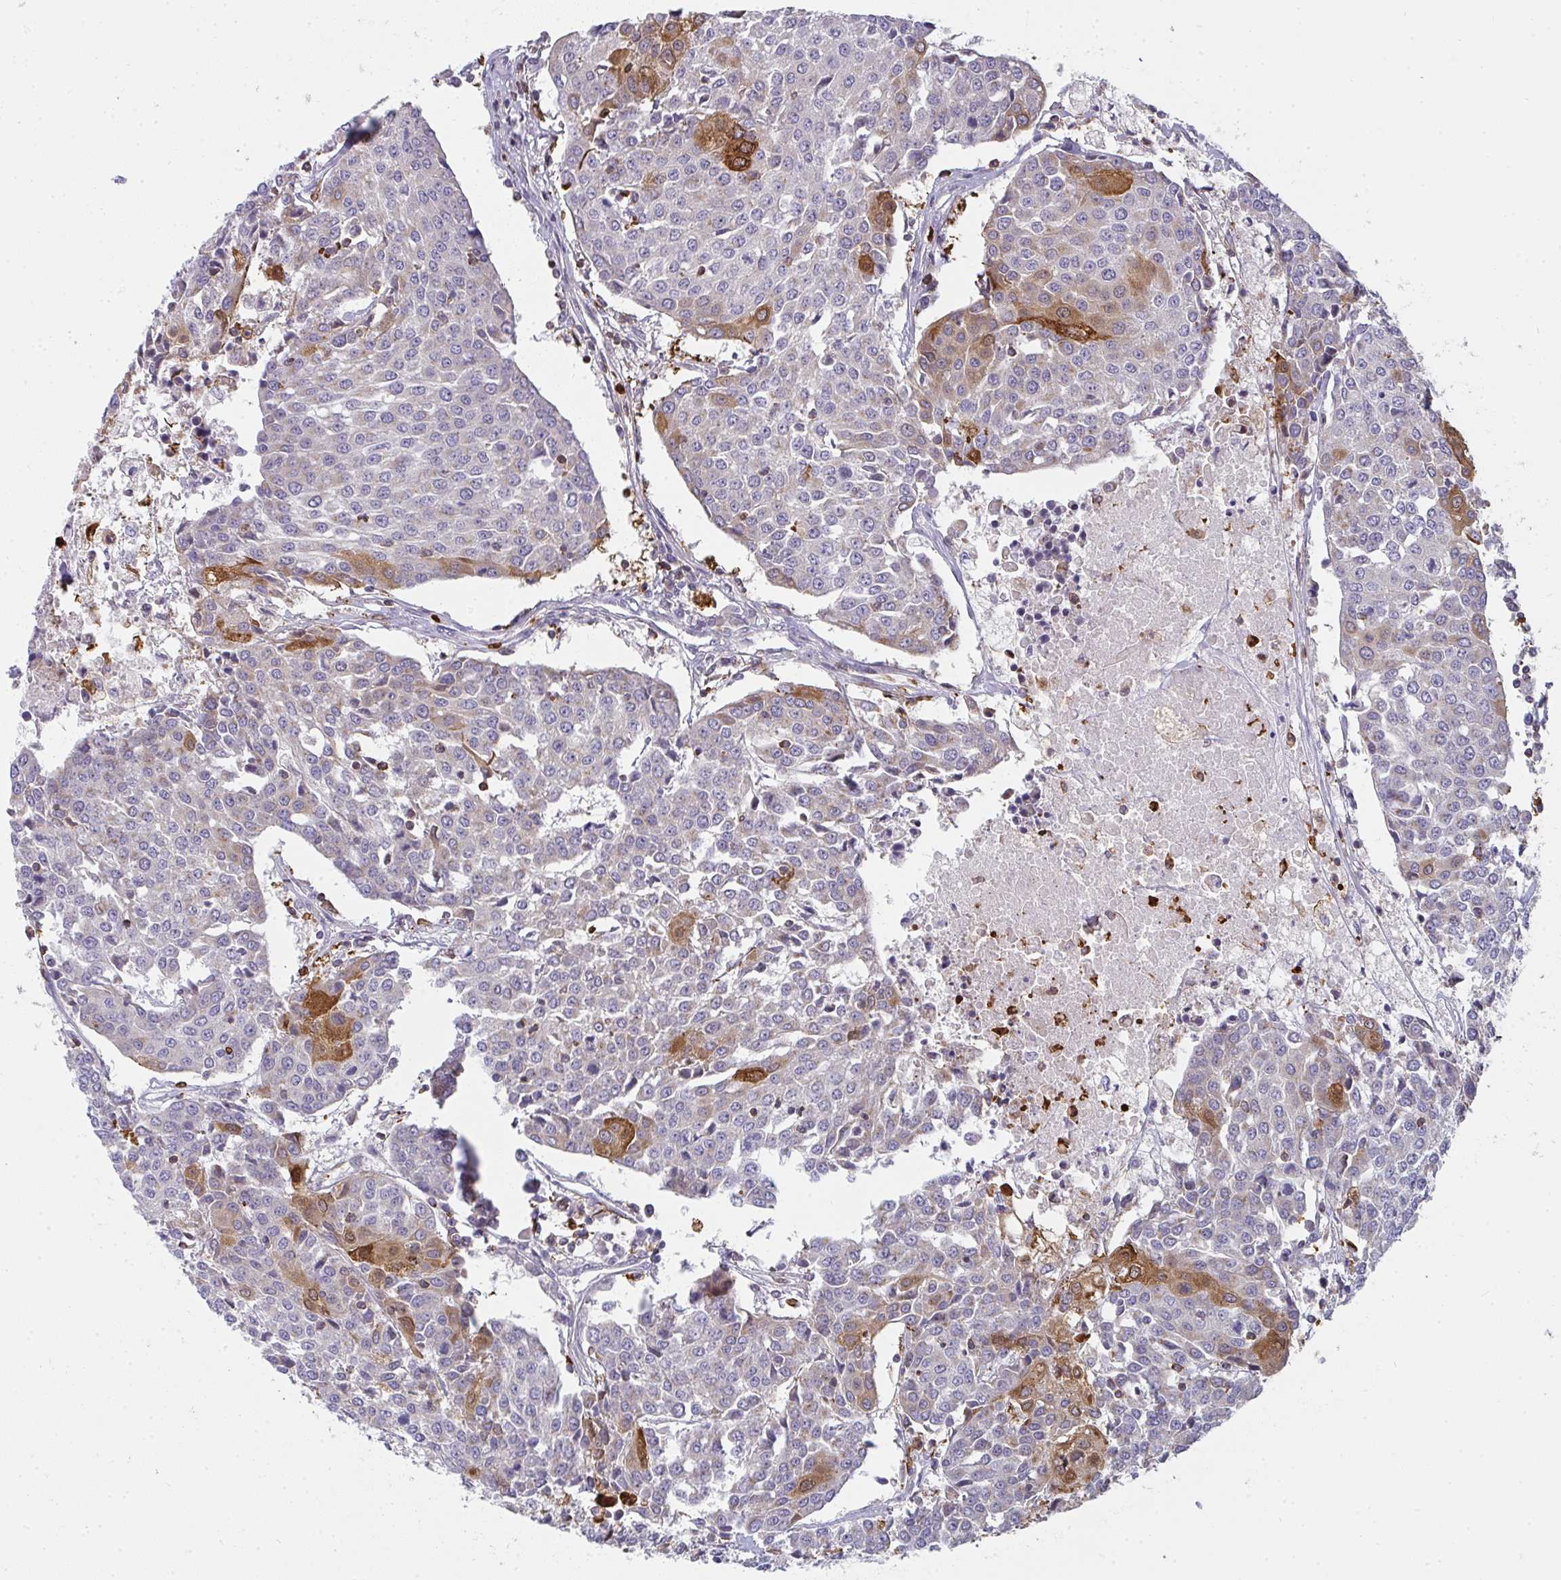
{"staining": {"intensity": "moderate", "quantity": "<25%", "location": "cytoplasmic/membranous"}, "tissue": "urothelial cancer", "cell_type": "Tumor cells", "image_type": "cancer", "snomed": [{"axis": "morphology", "description": "Urothelial carcinoma, High grade"}, {"axis": "topography", "description": "Urinary bladder"}], "caption": "Urothelial carcinoma (high-grade) stained with DAB (3,3'-diaminobenzidine) immunohistochemistry (IHC) displays low levels of moderate cytoplasmic/membranous positivity in about <25% of tumor cells.", "gene": "CSF3R", "patient": {"sex": "female", "age": 85}}